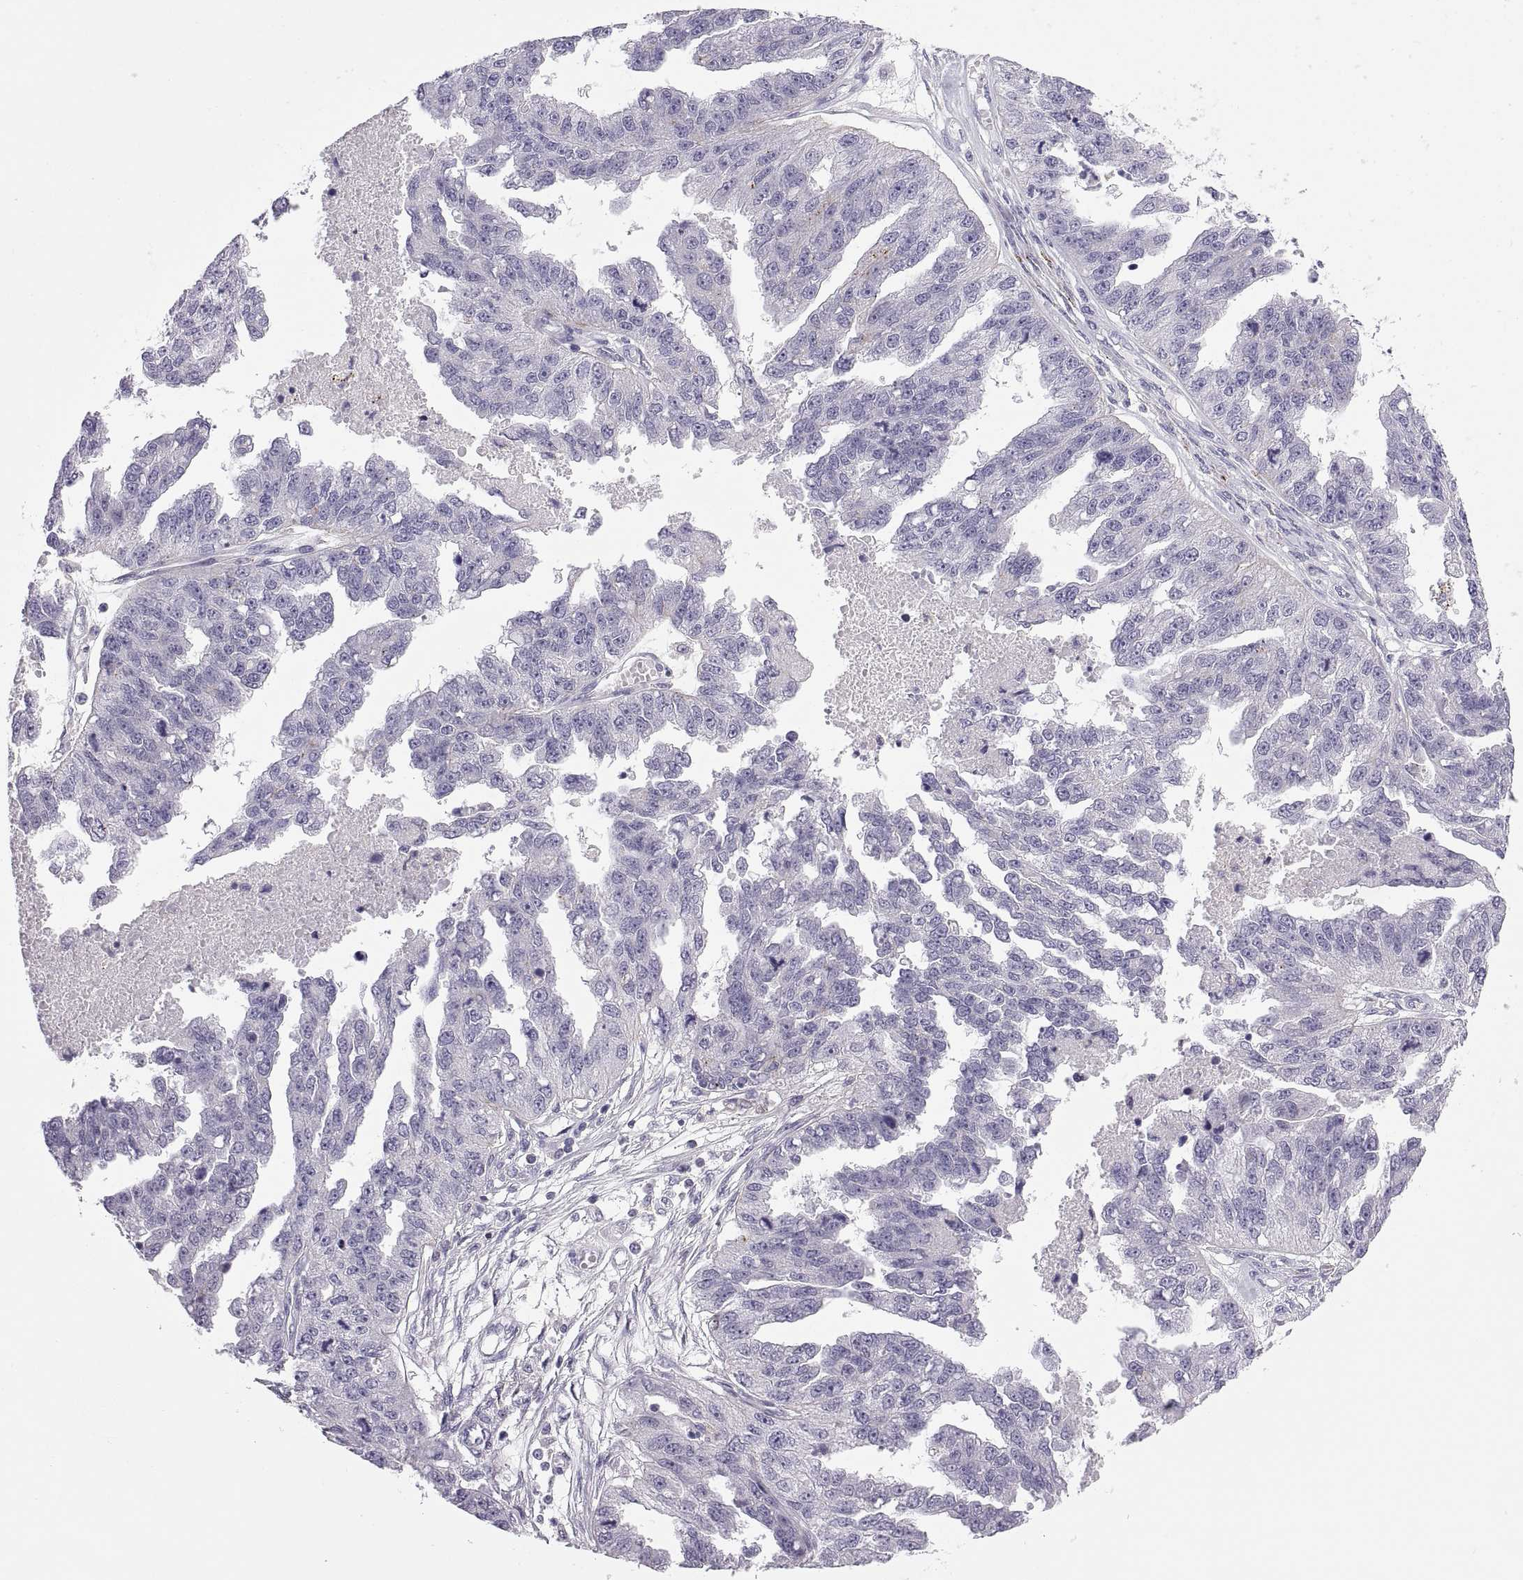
{"staining": {"intensity": "negative", "quantity": "none", "location": "none"}, "tissue": "ovarian cancer", "cell_type": "Tumor cells", "image_type": "cancer", "snomed": [{"axis": "morphology", "description": "Cystadenocarcinoma, serous, NOS"}, {"axis": "topography", "description": "Ovary"}], "caption": "There is no significant positivity in tumor cells of ovarian cancer. The staining was performed using DAB (3,3'-diaminobenzidine) to visualize the protein expression in brown, while the nuclei were stained in blue with hematoxylin (Magnification: 20x).", "gene": "RGS19", "patient": {"sex": "female", "age": 58}}